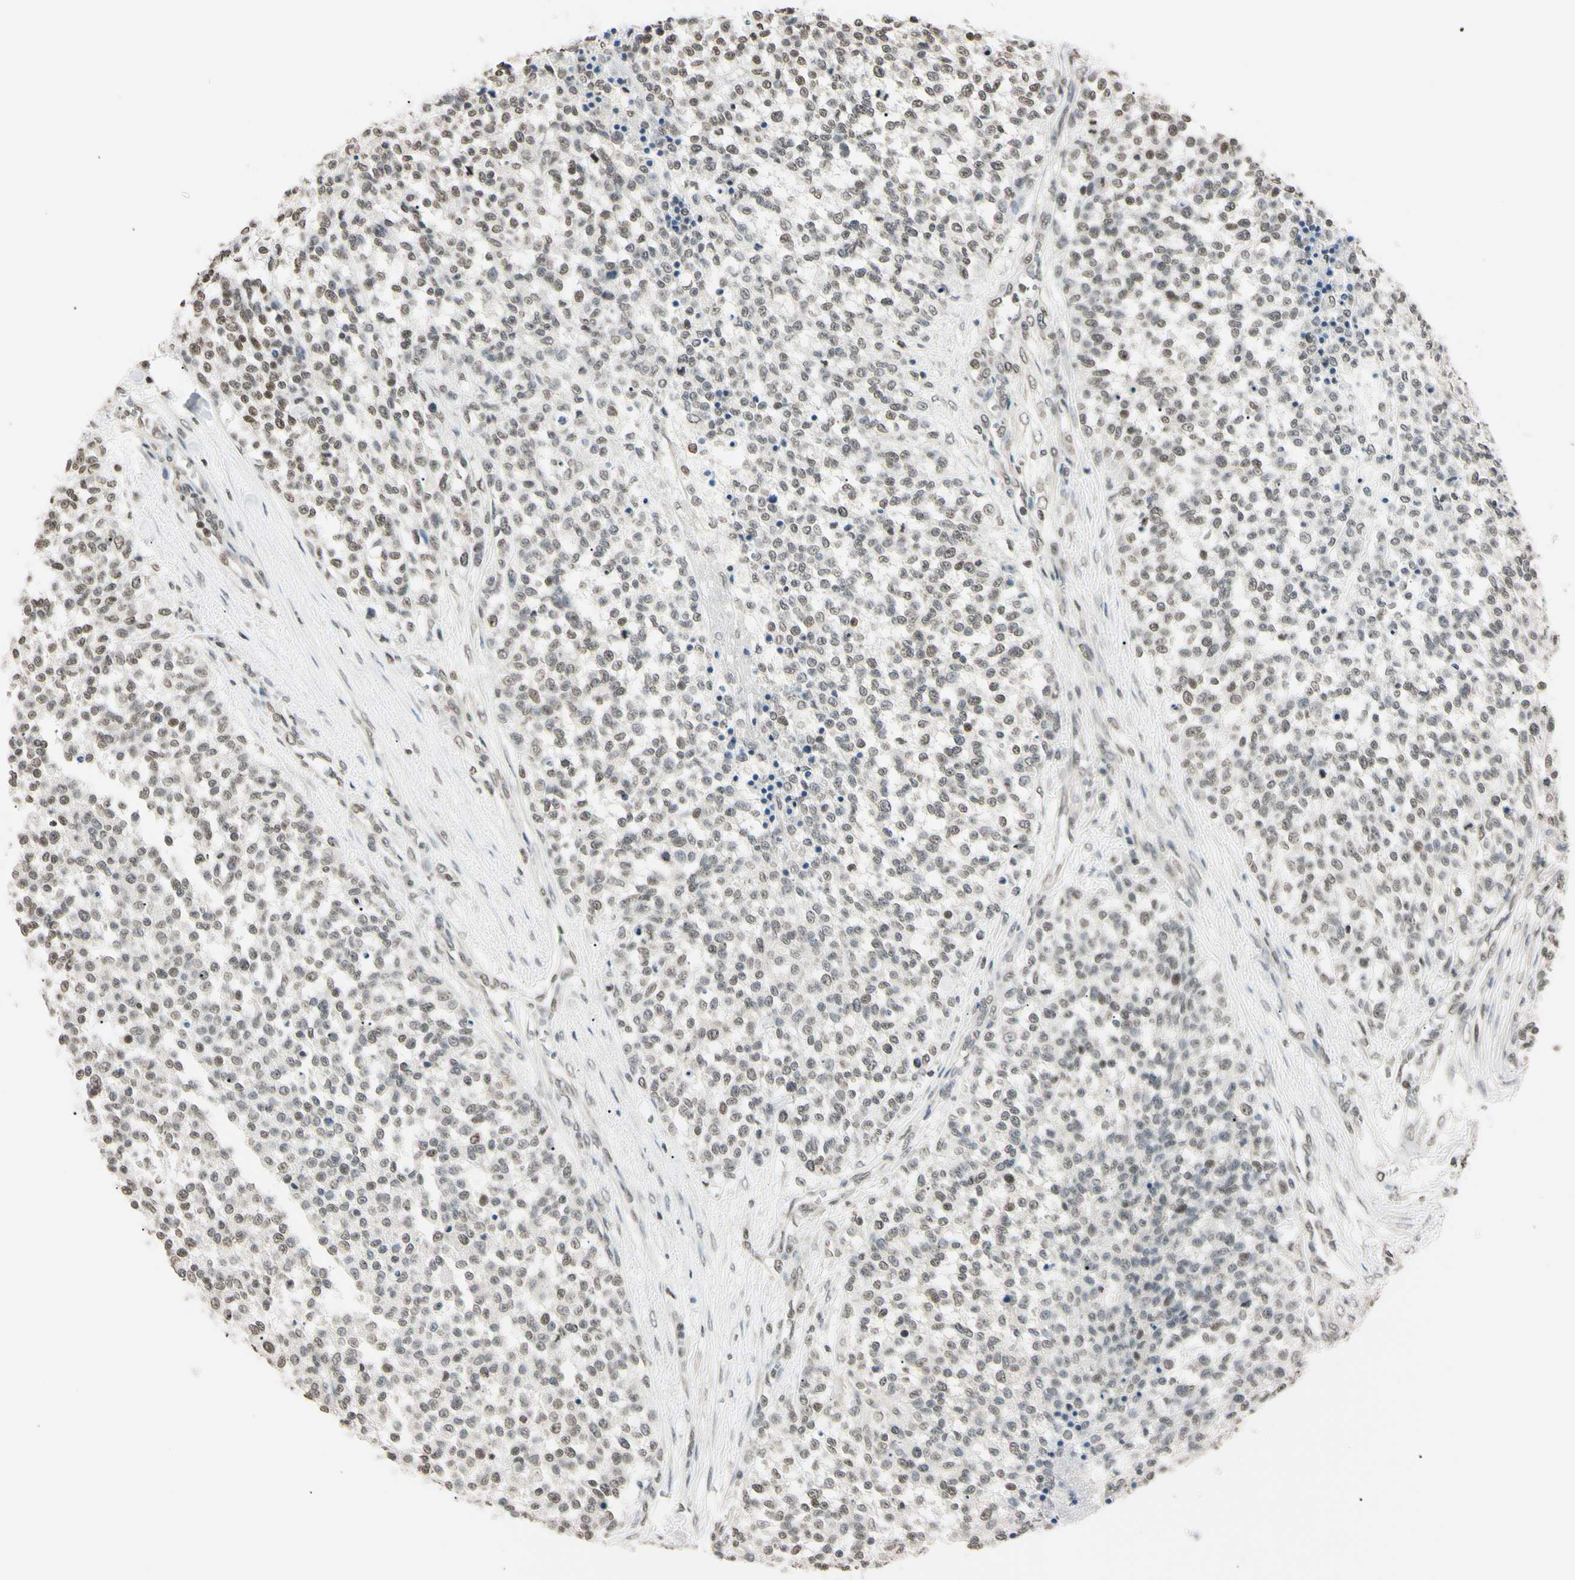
{"staining": {"intensity": "weak", "quantity": "25%-75%", "location": "nuclear"}, "tissue": "testis cancer", "cell_type": "Tumor cells", "image_type": "cancer", "snomed": [{"axis": "morphology", "description": "Seminoma, NOS"}, {"axis": "topography", "description": "Testis"}], "caption": "Testis seminoma stained for a protein exhibits weak nuclear positivity in tumor cells. Nuclei are stained in blue.", "gene": "CDC45", "patient": {"sex": "male", "age": 59}}